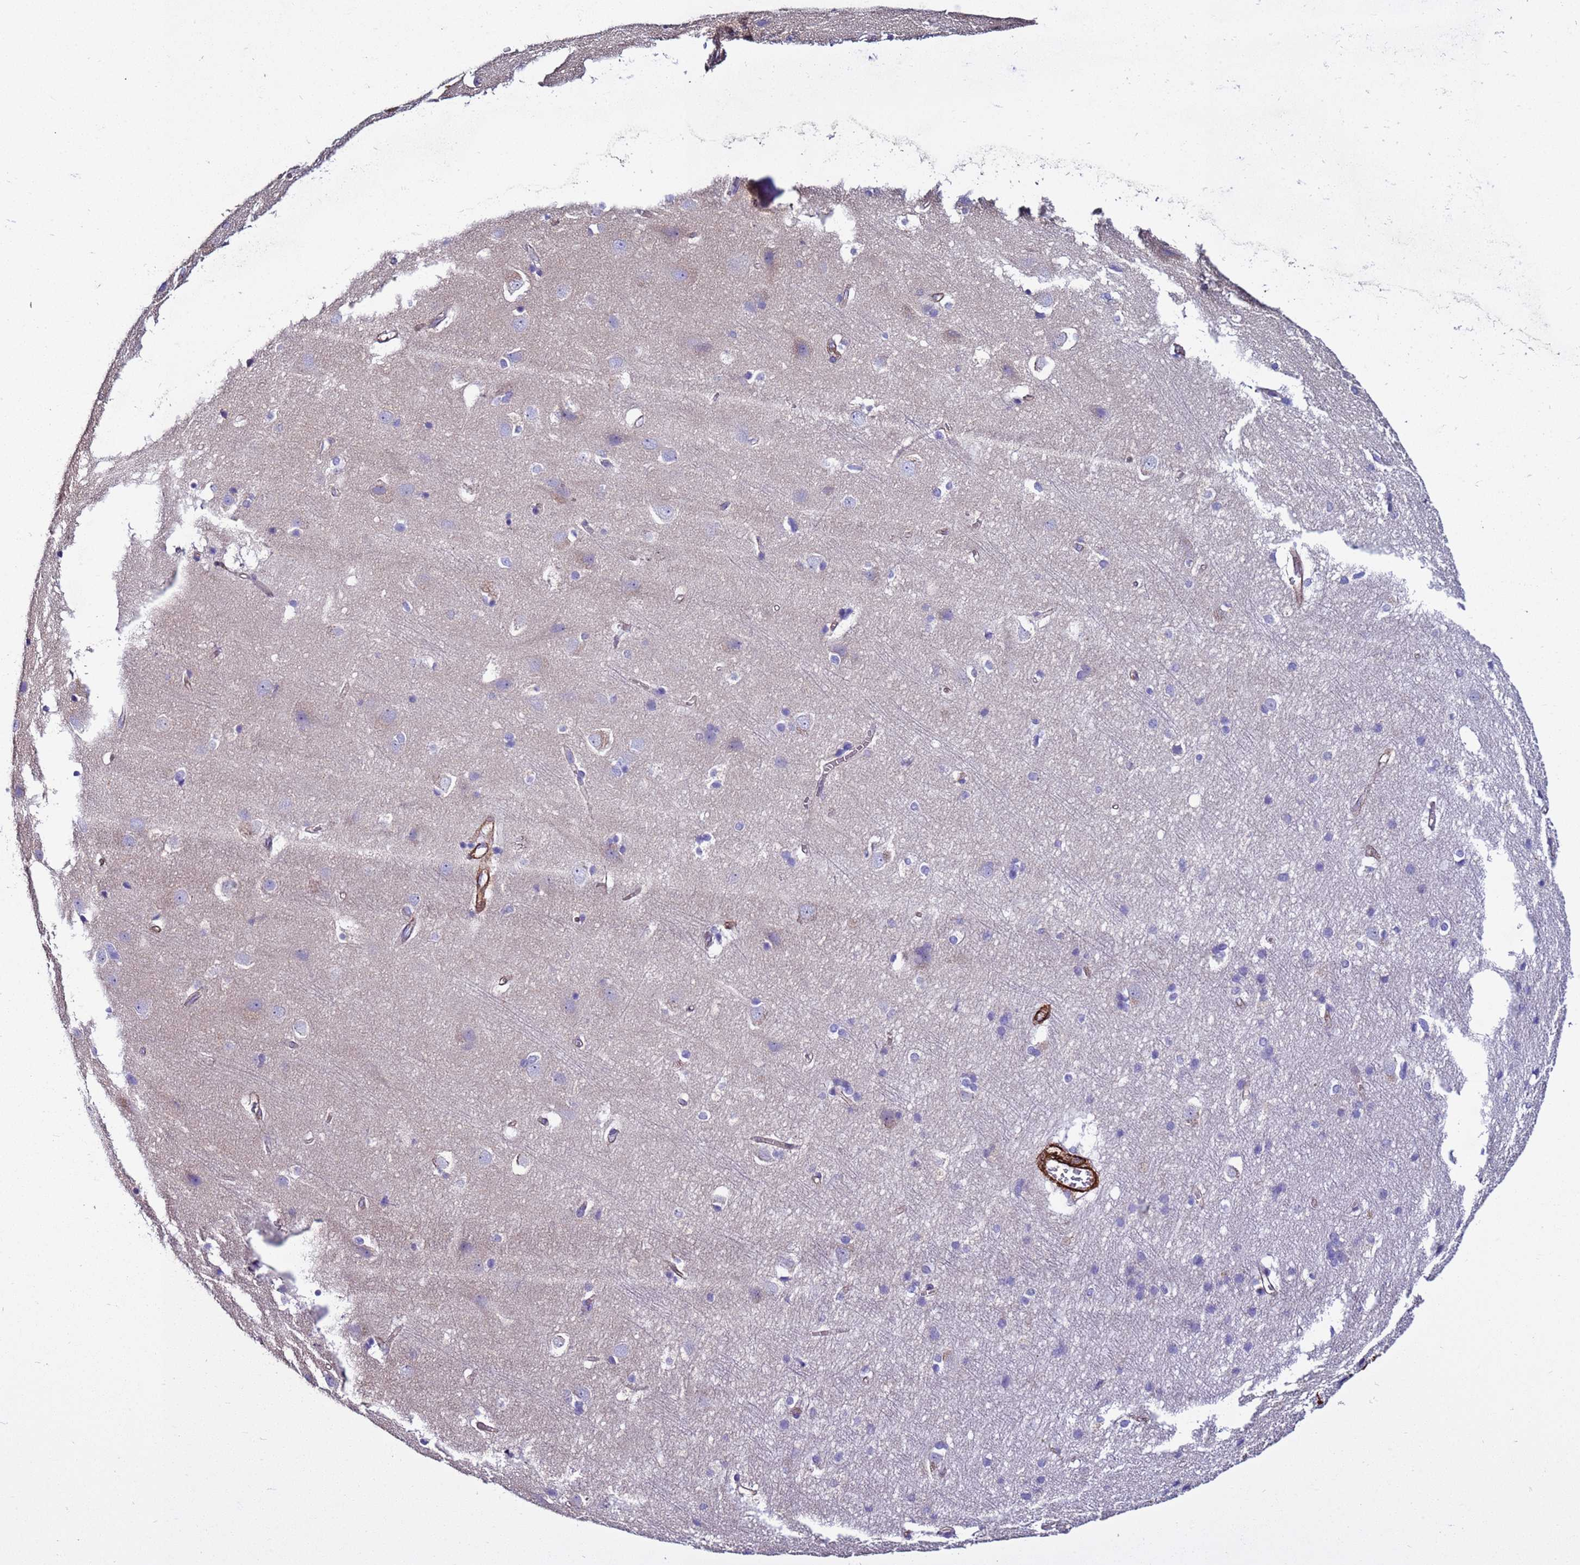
{"staining": {"intensity": "weak", "quantity": ">75%", "location": "cytoplasmic/membranous"}, "tissue": "cerebral cortex", "cell_type": "Endothelial cells", "image_type": "normal", "snomed": [{"axis": "morphology", "description": "Normal tissue, NOS"}, {"axis": "topography", "description": "Cerebral cortex"}], "caption": "This micrograph shows normal cerebral cortex stained with immunohistochemistry (IHC) to label a protein in brown. The cytoplasmic/membranous of endothelial cells show weak positivity for the protein. Nuclei are counter-stained blue.", "gene": "RABL2A", "patient": {"sex": "male", "age": 54}}